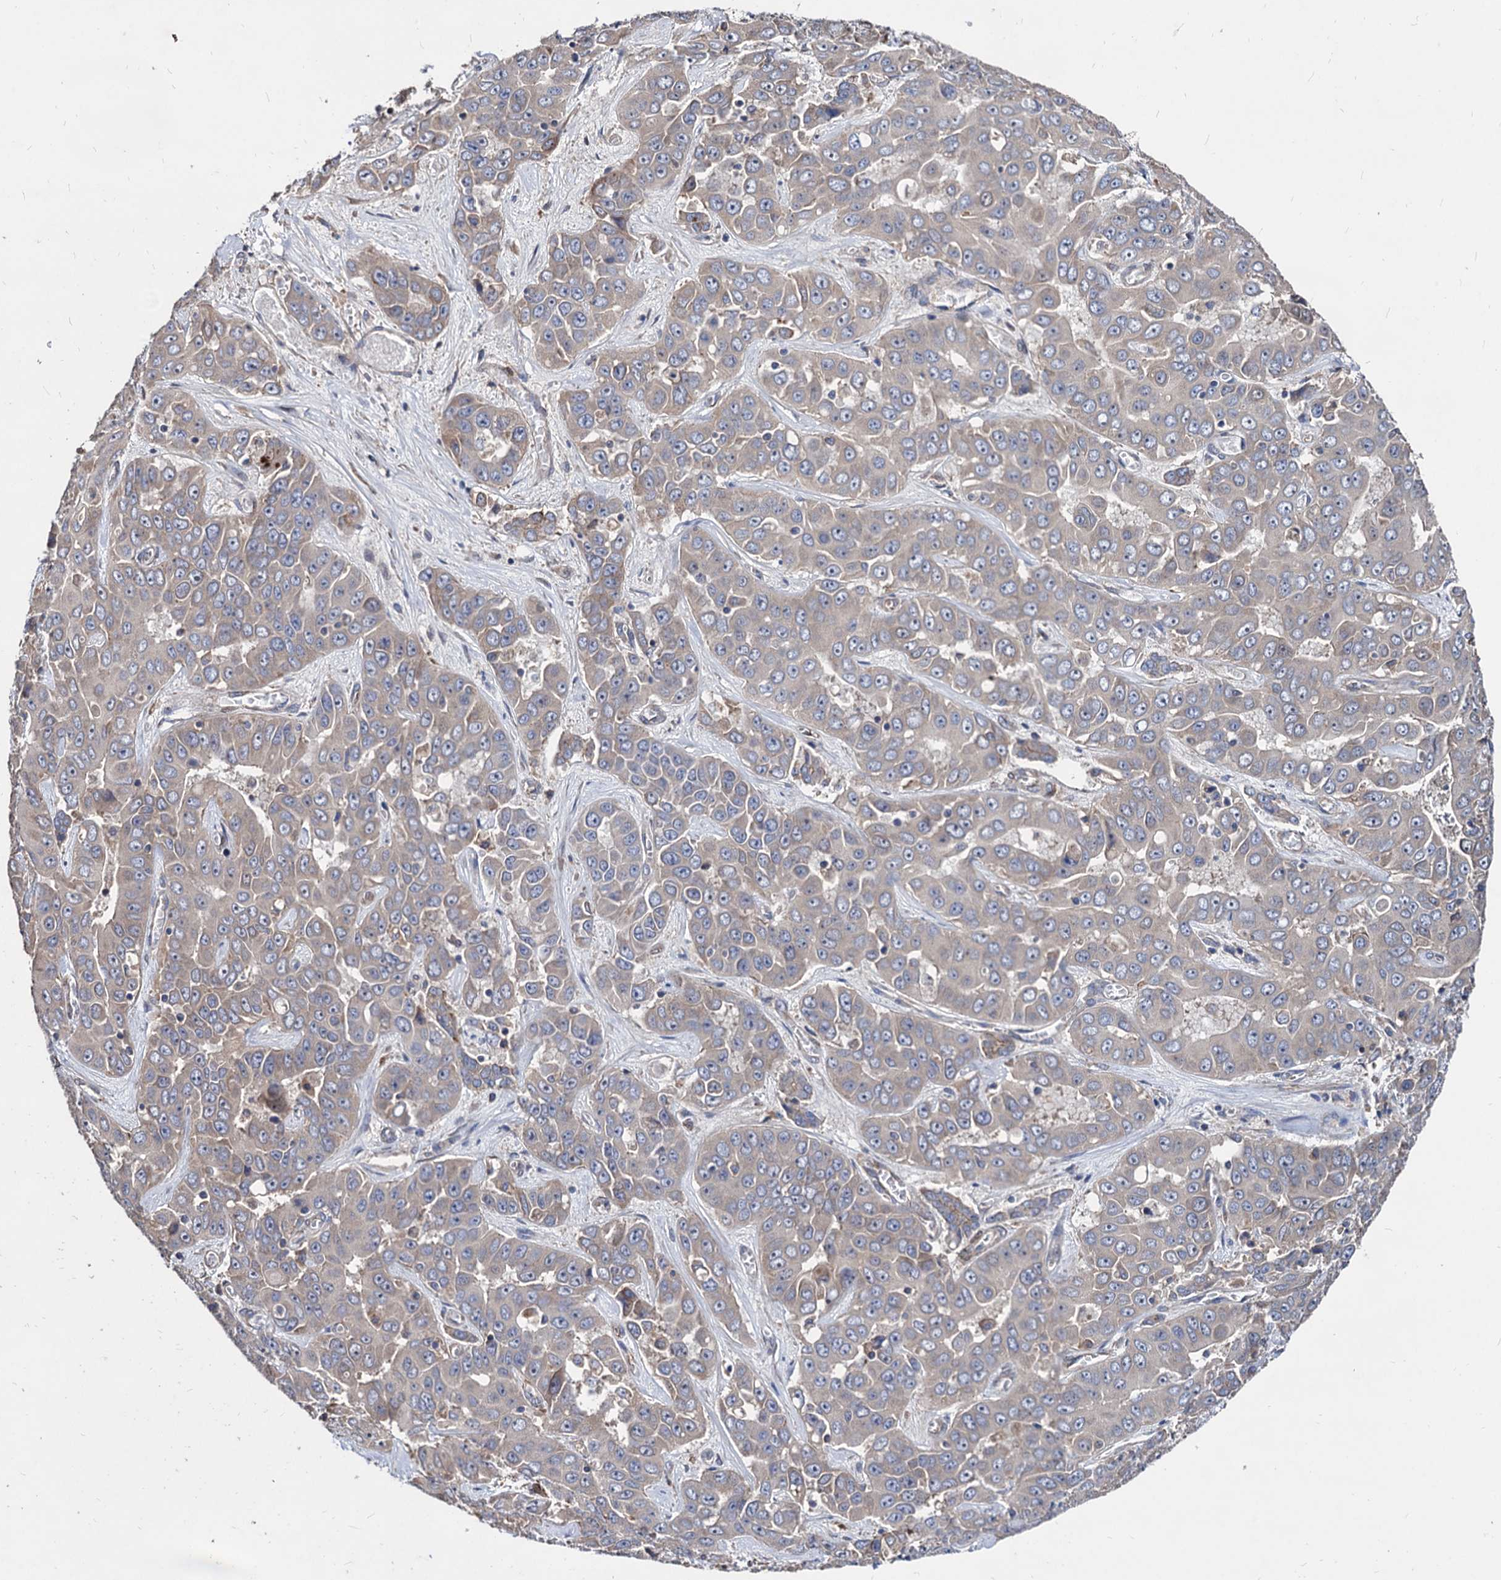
{"staining": {"intensity": "weak", "quantity": "<25%", "location": "cytoplasmic/membranous"}, "tissue": "liver cancer", "cell_type": "Tumor cells", "image_type": "cancer", "snomed": [{"axis": "morphology", "description": "Cholangiocarcinoma"}, {"axis": "topography", "description": "Liver"}], "caption": "Immunohistochemistry (IHC) photomicrograph of neoplastic tissue: liver cancer (cholangiocarcinoma) stained with DAB exhibits no significant protein staining in tumor cells.", "gene": "WDR11", "patient": {"sex": "female", "age": 52}}